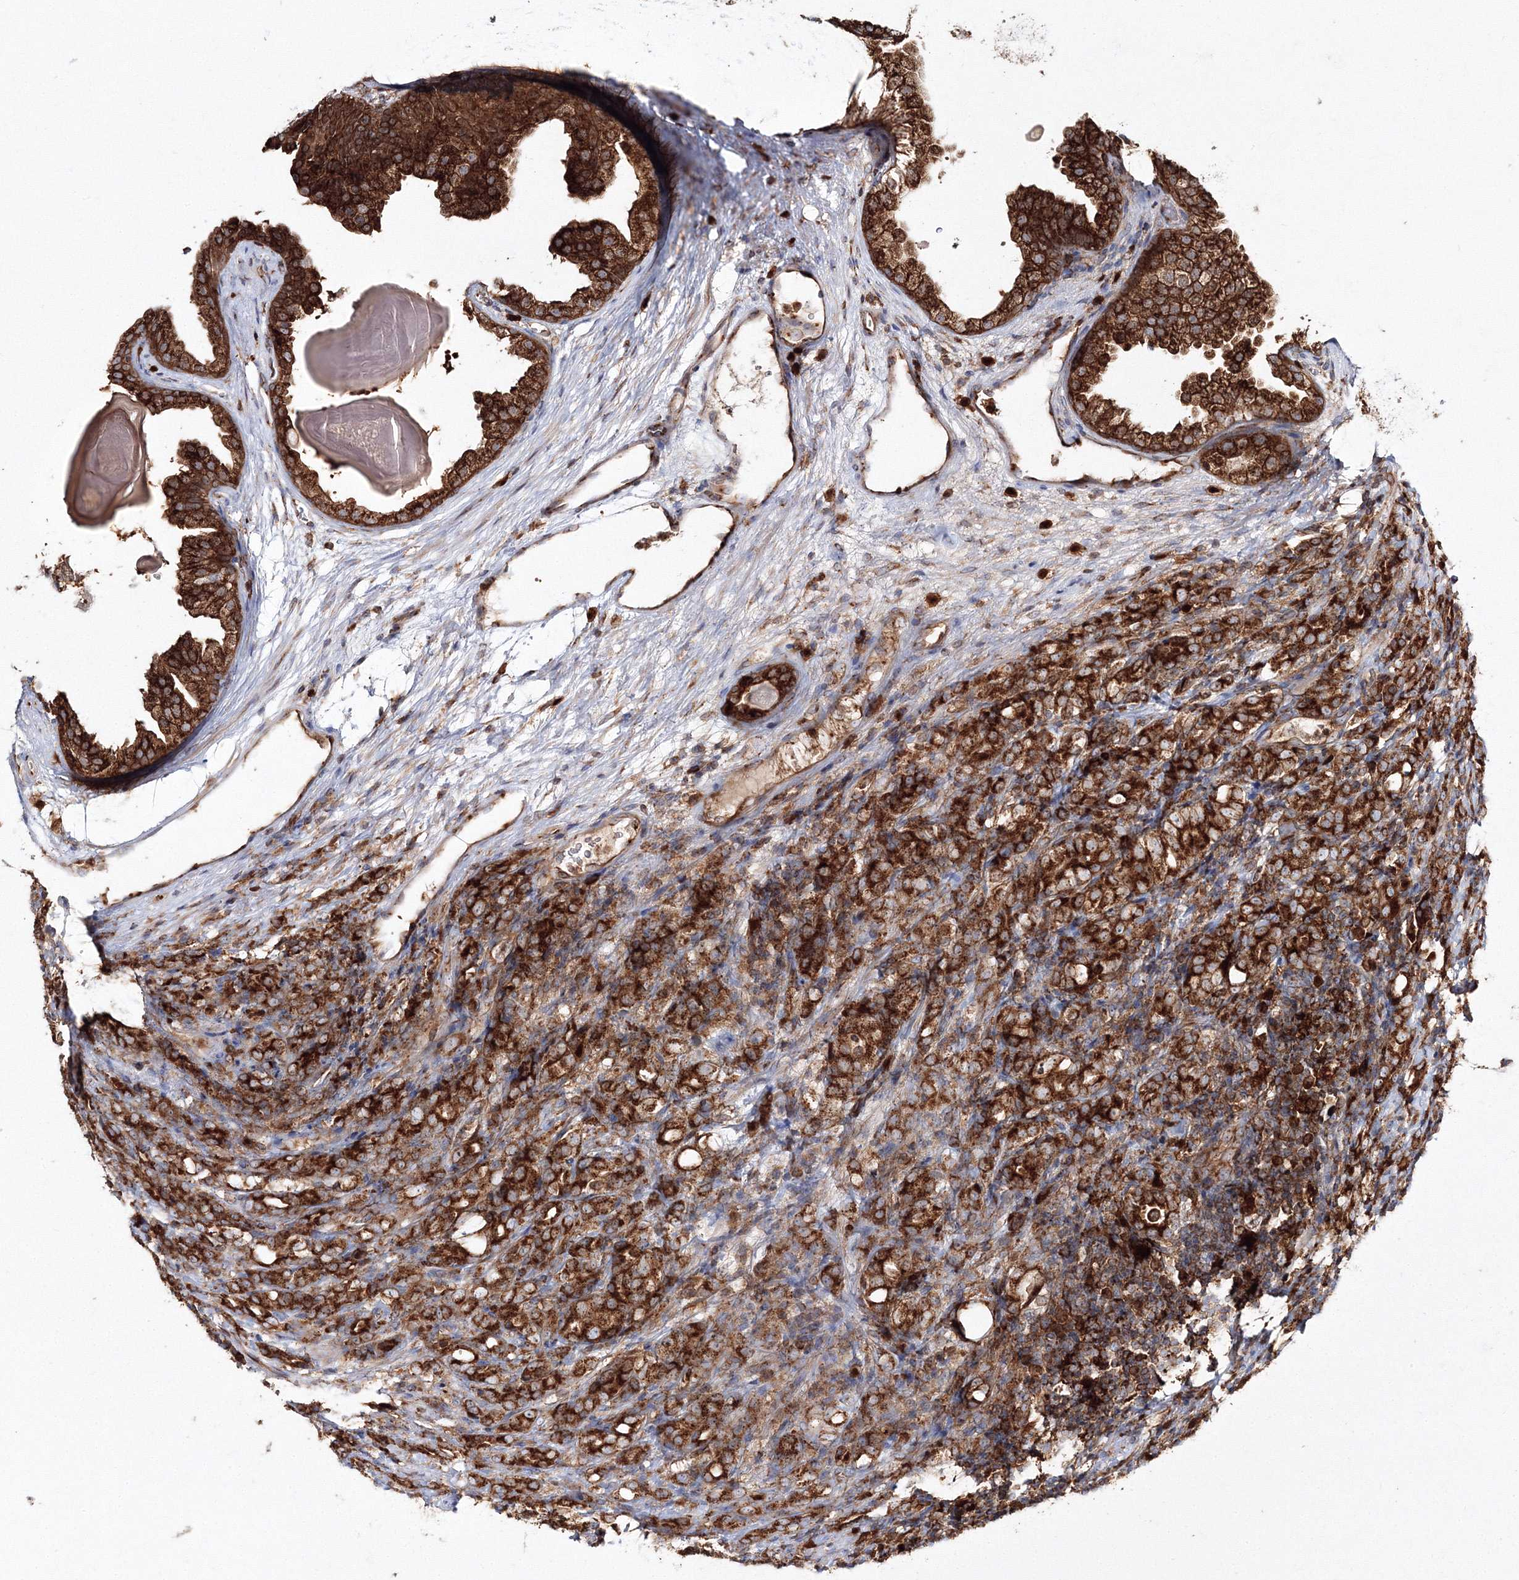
{"staining": {"intensity": "strong", "quantity": ">75%", "location": "cytoplasmic/membranous"}, "tissue": "prostate cancer", "cell_type": "Tumor cells", "image_type": "cancer", "snomed": [{"axis": "morphology", "description": "Adenocarcinoma, High grade"}, {"axis": "topography", "description": "Prostate"}], "caption": "A high-resolution histopathology image shows immunohistochemistry staining of high-grade adenocarcinoma (prostate), which displays strong cytoplasmic/membranous positivity in about >75% of tumor cells.", "gene": "ARCN1", "patient": {"sex": "male", "age": 62}}